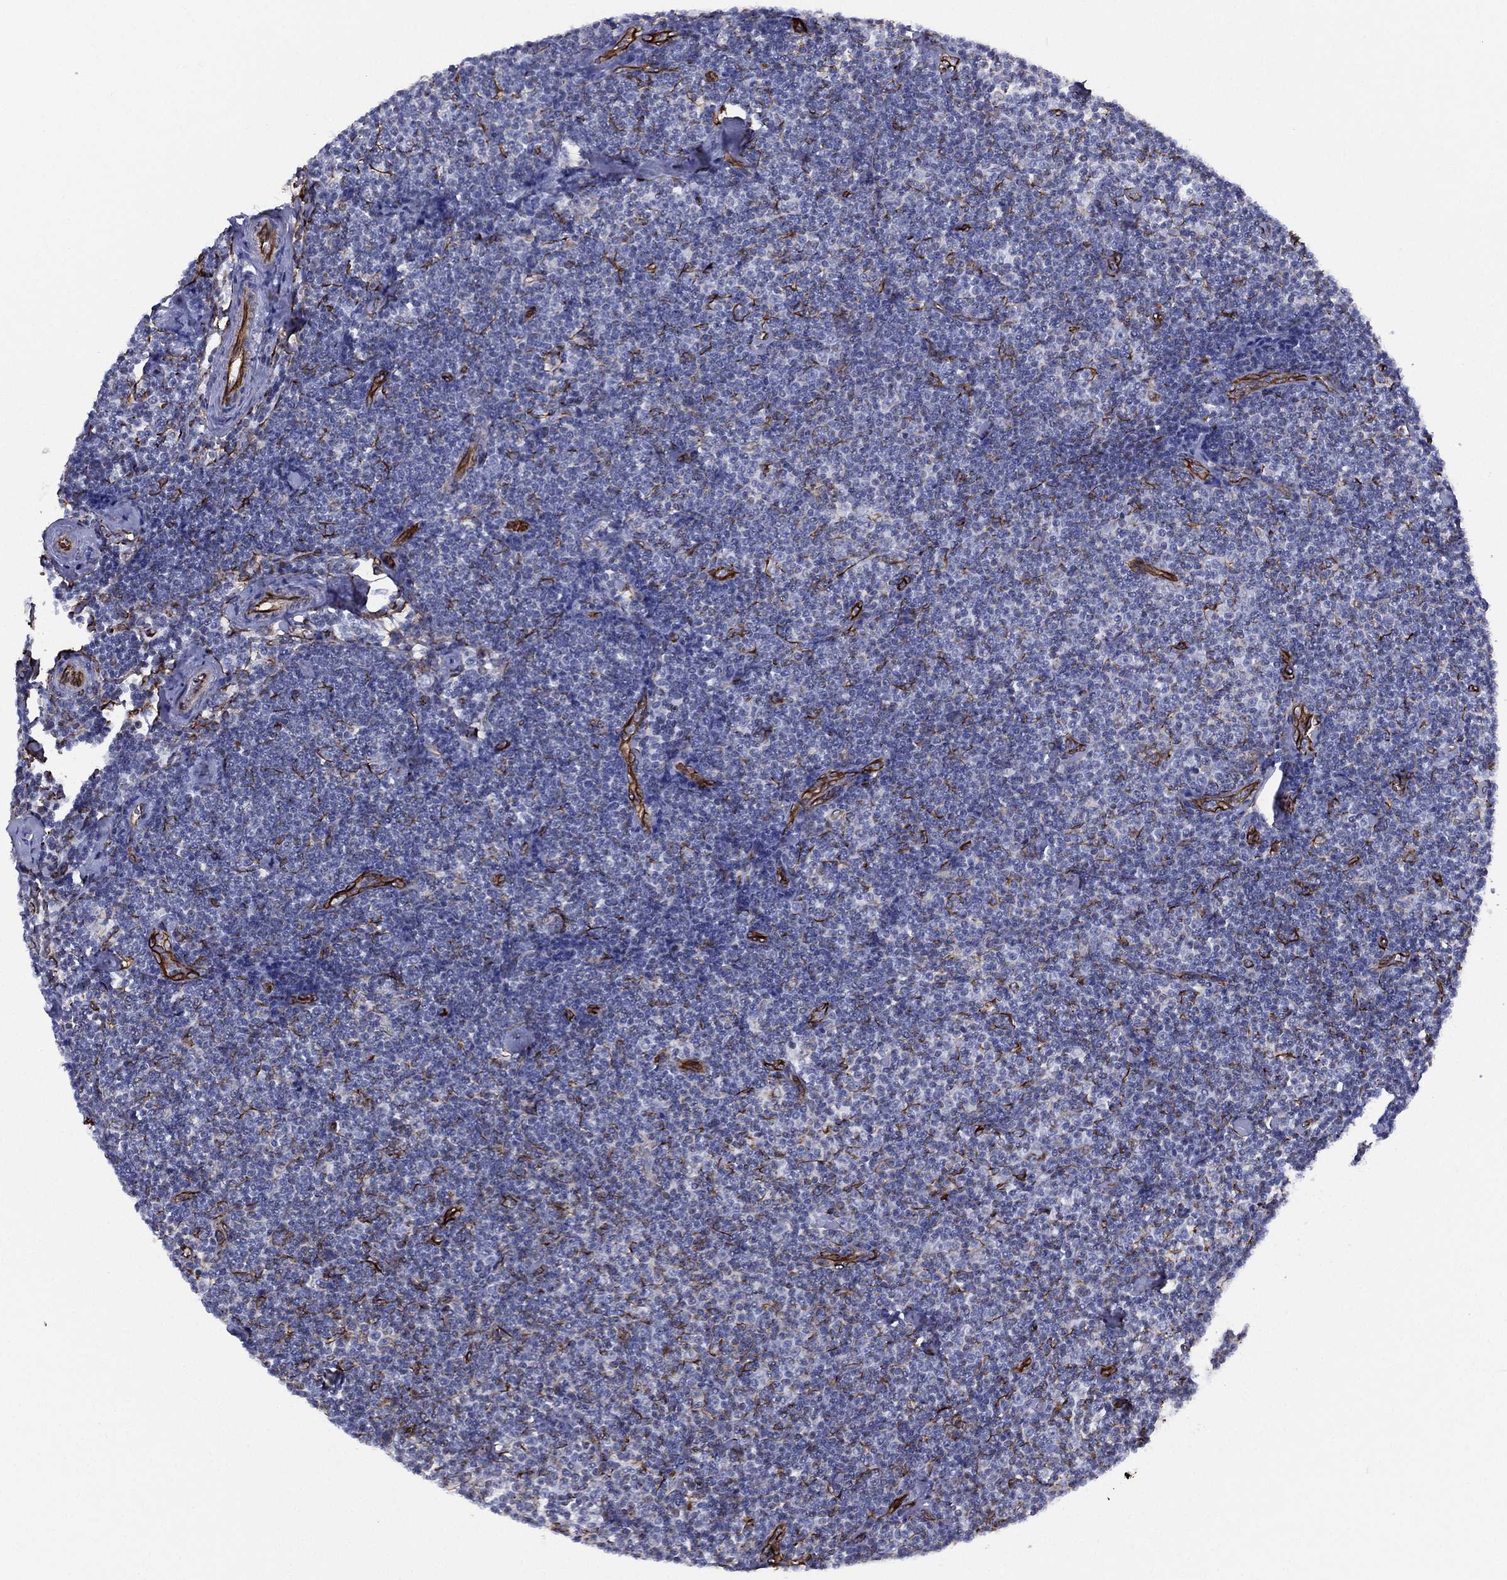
{"staining": {"intensity": "negative", "quantity": "none", "location": "none"}, "tissue": "lymphoma", "cell_type": "Tumor cells", "image_type": "cancer", "snomed": [{"axis": "morphology", "description": "Malignant lymphoma, non-Hodgkin's type, Low grade"}, {"axis": "topography", "description": "Lymph node"}], "caption": "Malignant lymphoma, non-Hodgkin's type (low-grade) was stained to show a protein in brown. There is no significant staining in tumor cells. Nuclei are stained in blue.", "gene": "MAS1", "patient": {"sex": "male", "age": 81}}